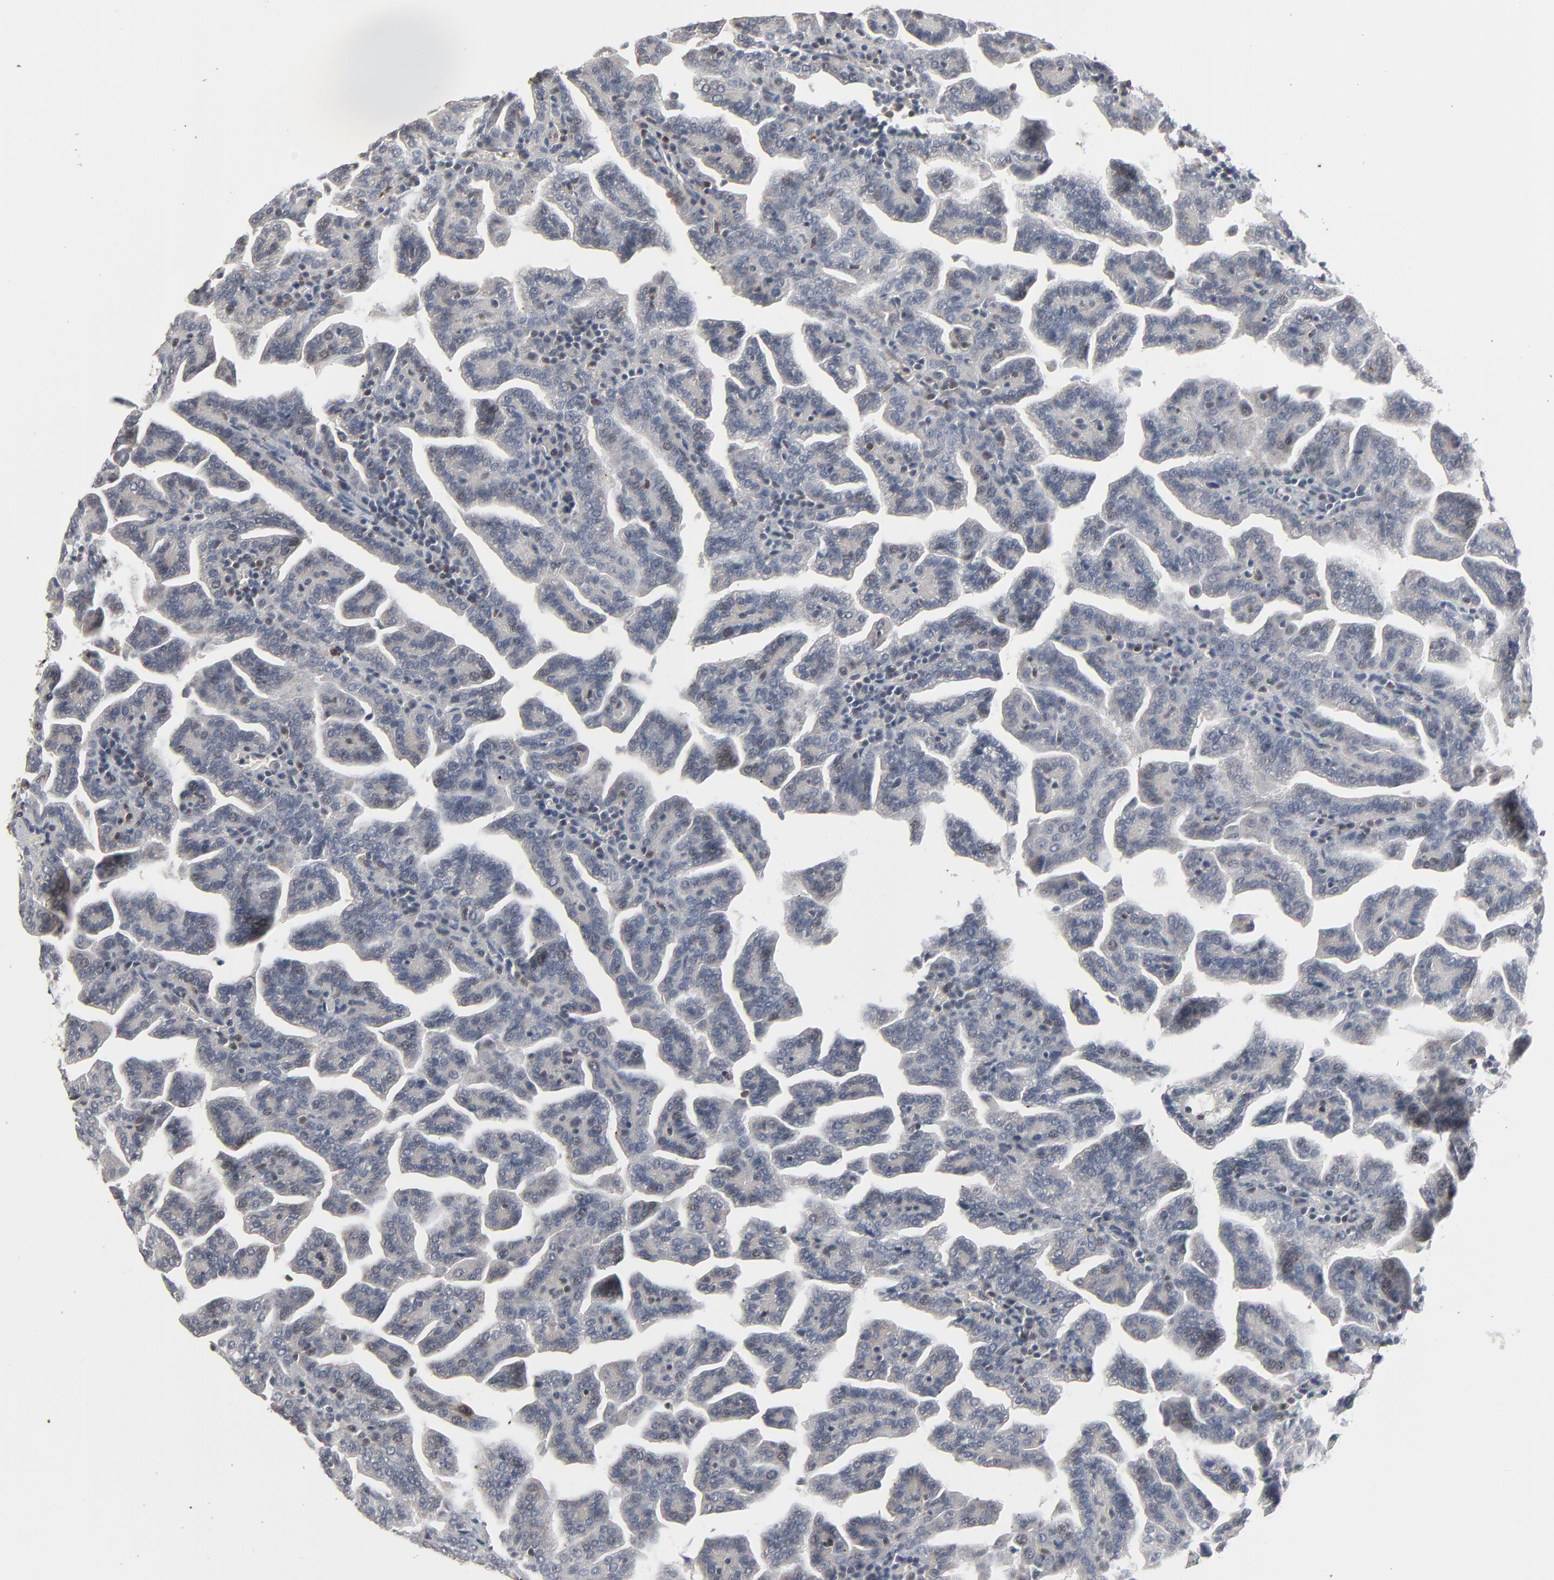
{"staining": {"intensity": "negative", "quantity": "none", "location": "none"}, "tissue": "renal cancer", "cell_type": "Tumor cells", "image_type": "cancer", "snomed": [{"axis": "morphology", "description": "Adenocarcinoma, NOS"}, {"axis": "topography", "description": "Kidney"}], "caption": "Tumor cells are negative for brown protein staining in renal cancer.", "gene": "ZNF419", "patient": {"sex": "male", "age": 61}}